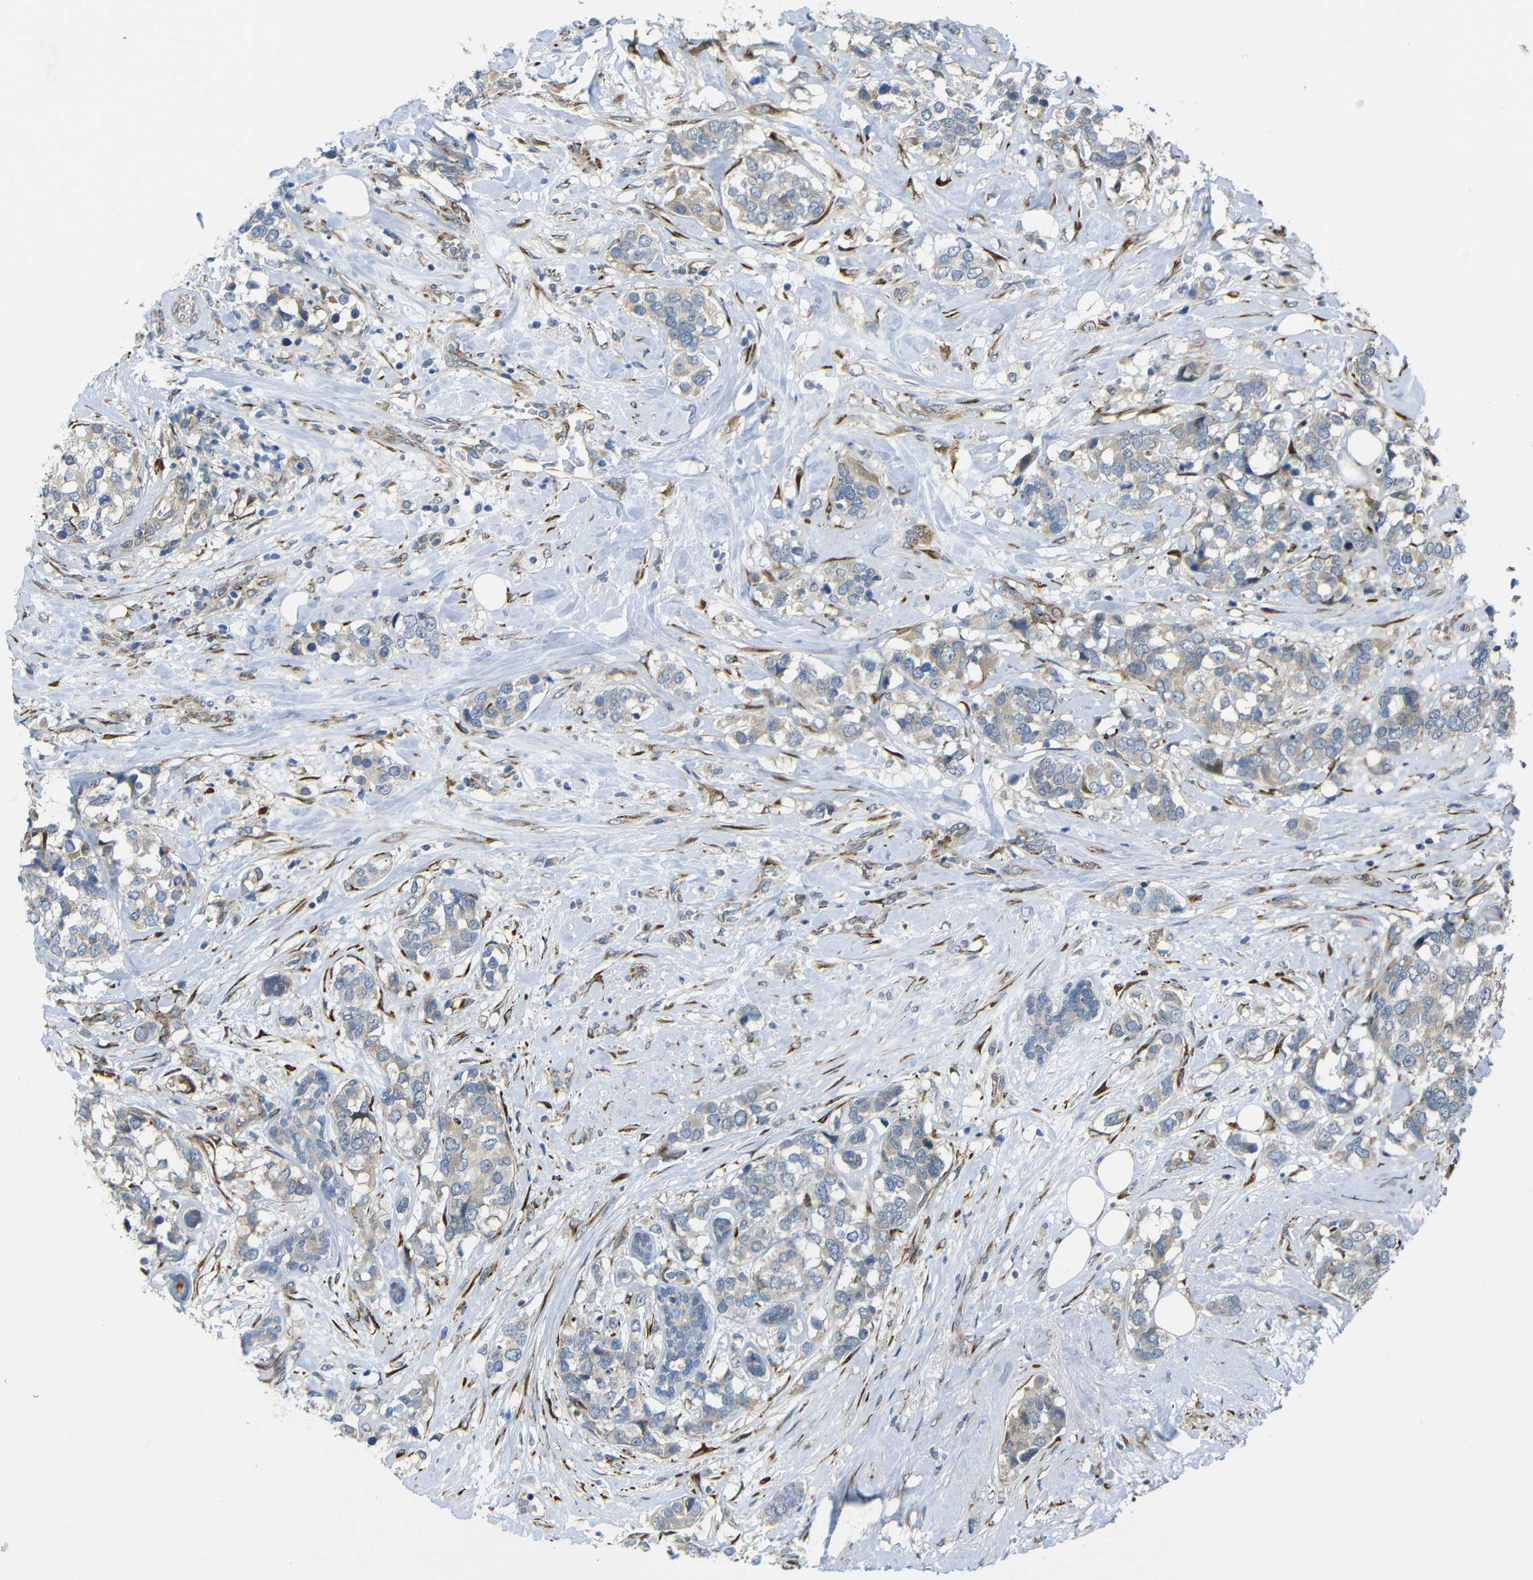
{"staining": {"intensity": "weak", "quantity": ">75%", "location": "cytoplasmic/membranous"}, "tissue": "breast cancer", "cell_type": "Tumor cells", "image_type": "cancer", "snomed": [{"axis": "morphology", "description": "Lobular carcinoma"}, {"axis": "topography", "description": "Breast"}], "caption": "Protein staining shows weak cytoplasmic/membranous staining in approximately >75% of tumor cells in breast cancer (lobular carcinoma).", "gene": "P3H2", "patient": {"sex": "female", "age": 59}}